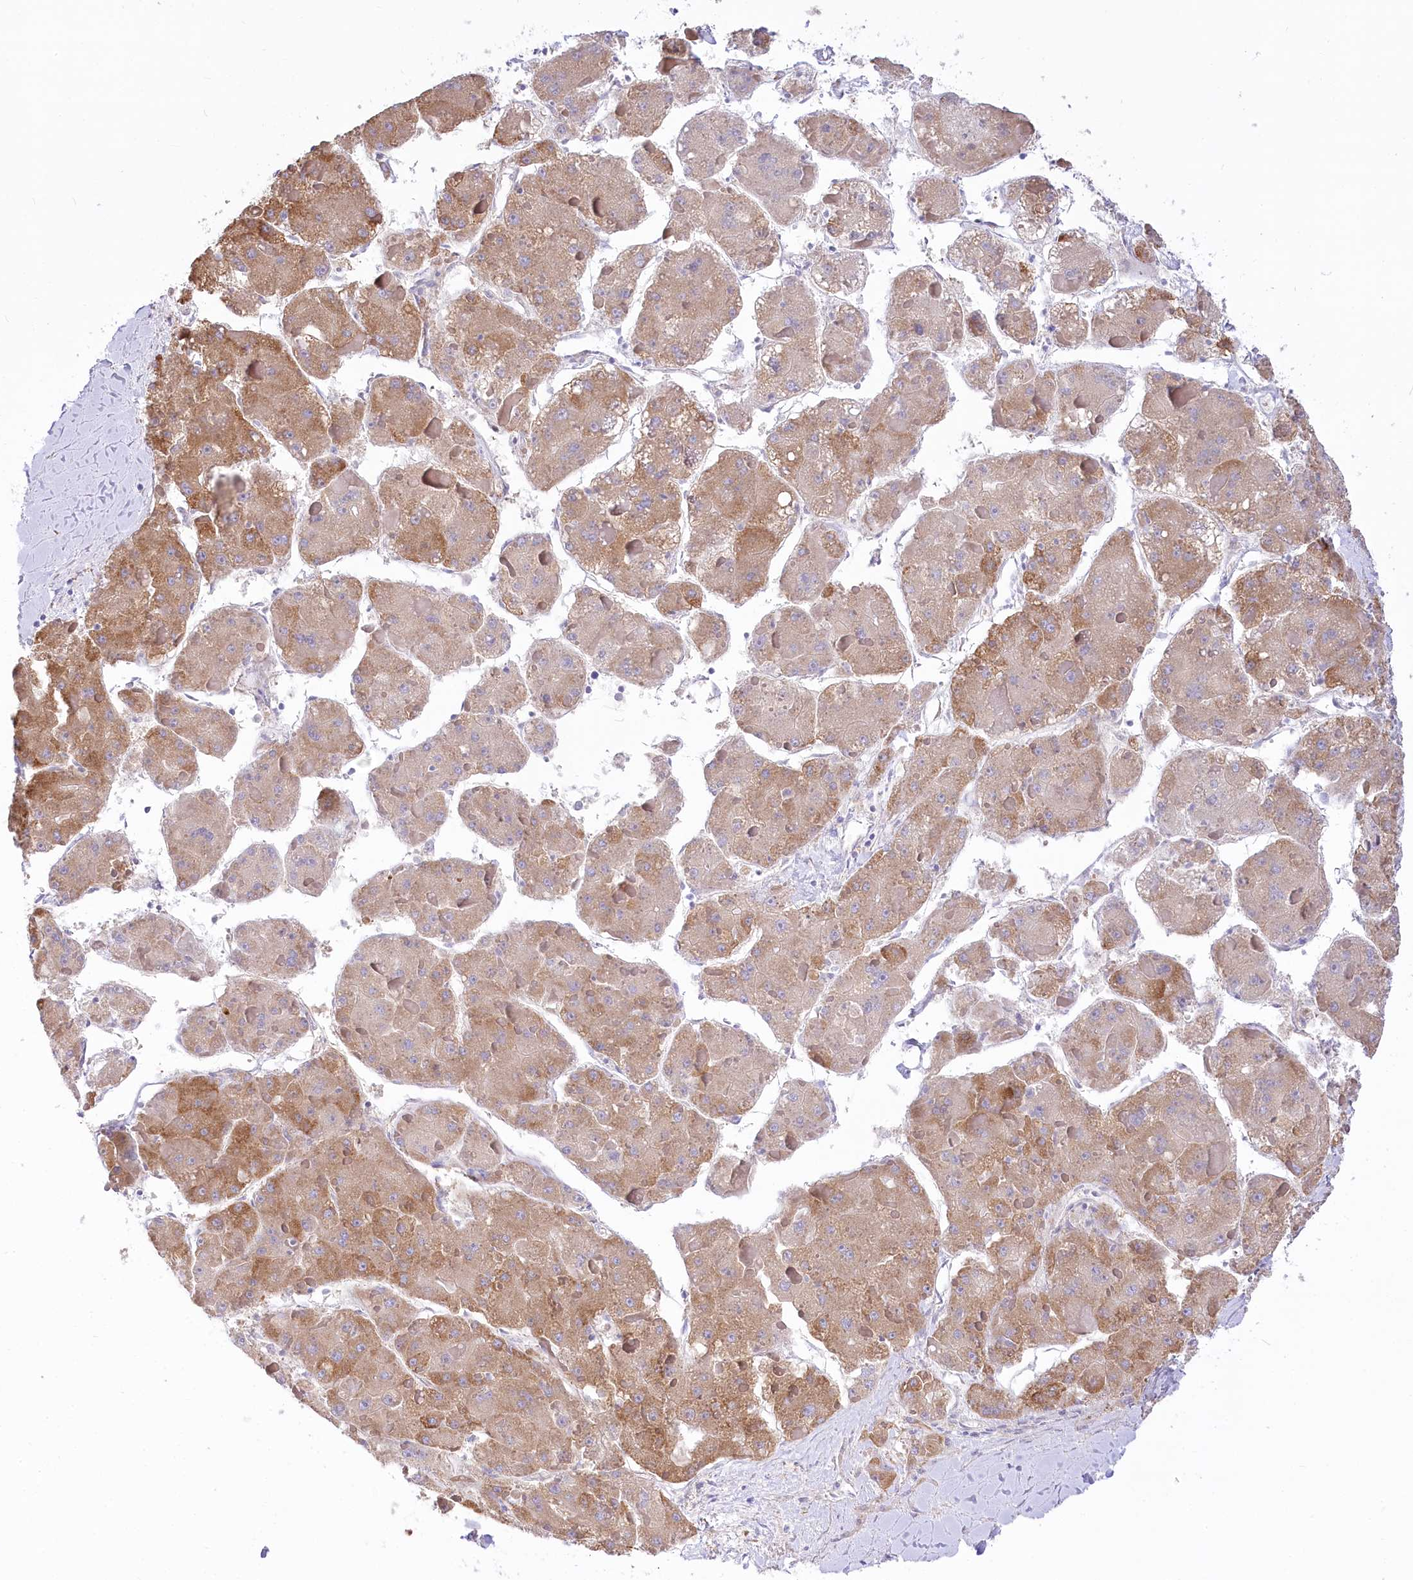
{"staining": {"intensity": "weak", "quantity": ">75%", "location": "cytoplasmic/membranous"}, "tissue": "liver cancer", "cell_type": "Tumor cells", "image_type": "cancer", "snomed": [{"axis": "morphology", "description": "Carcinoma, Hepatocellular, NOS"}, {"axis": "topography", "description": "Liver"}], "caption": "Weak cytoplasmic/membranous protein staining is present in approximately >75% of tumor cells in liver hepatocellular carcinoma.", "gene": "STT3B", "patient": {"sex": "female", "age": 73}}